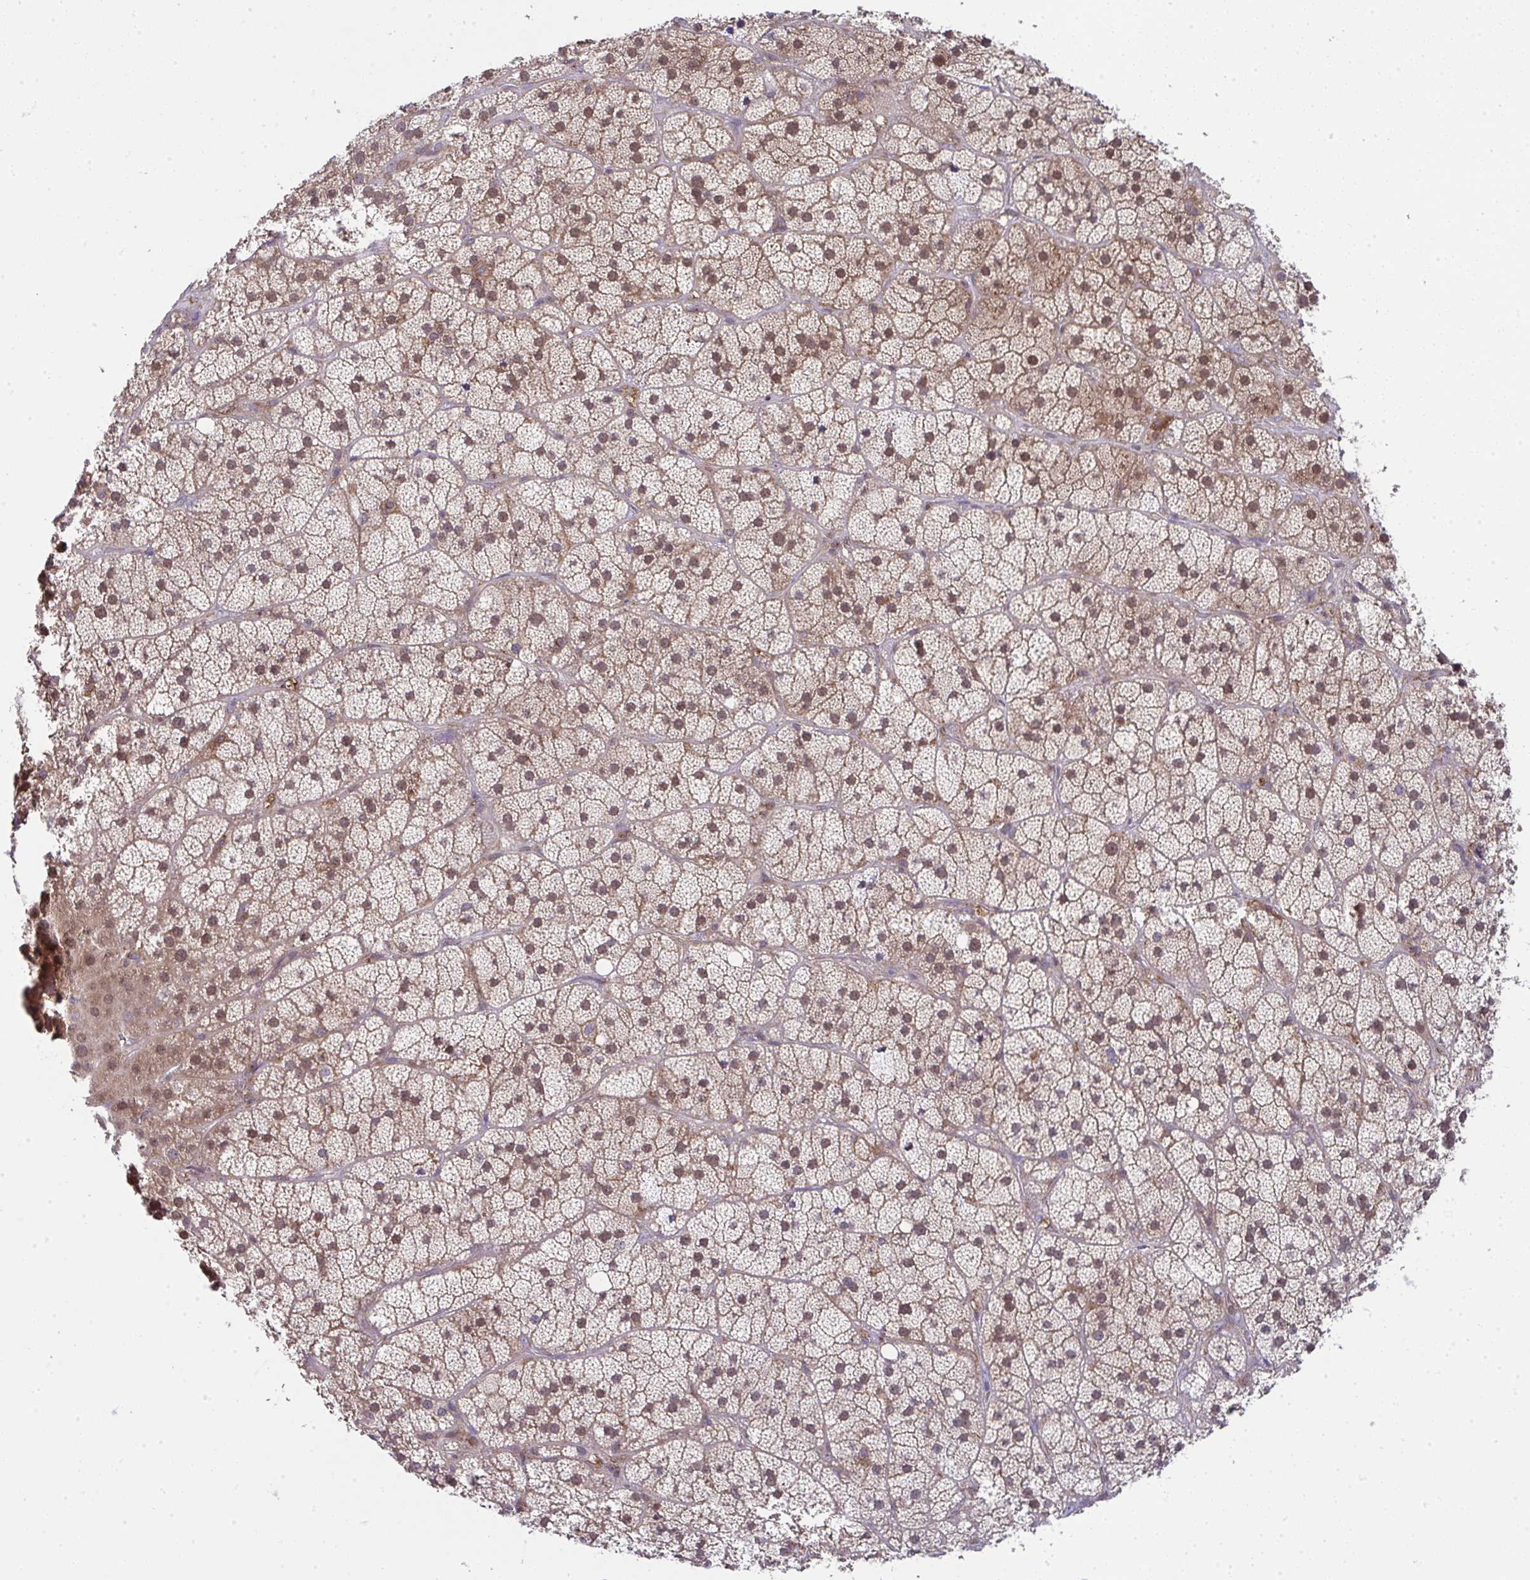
{"staining": {"intensity": "moderate", "quantity": ">75%", "location": "cytoplasmic/membranous,nuclear"}, "tissue": "adrenal gland", "cell_type": "Glandular cells", "image_type": "normal", "snomed": [{"axis": "morphology", "description": "Normal tissue, NOS"}, {"axis": "topography", "description": "Adrenal gland"}], "caption": "Immunohistochemical staining of normal human adrenal gland exhibits medium levels of moderate cytoplasmic/membranous,nuclear expression in approximately >75% of glandular cells.", "gene": "ALDH16A1", "patient": {"sex": "male", "age": 57}}